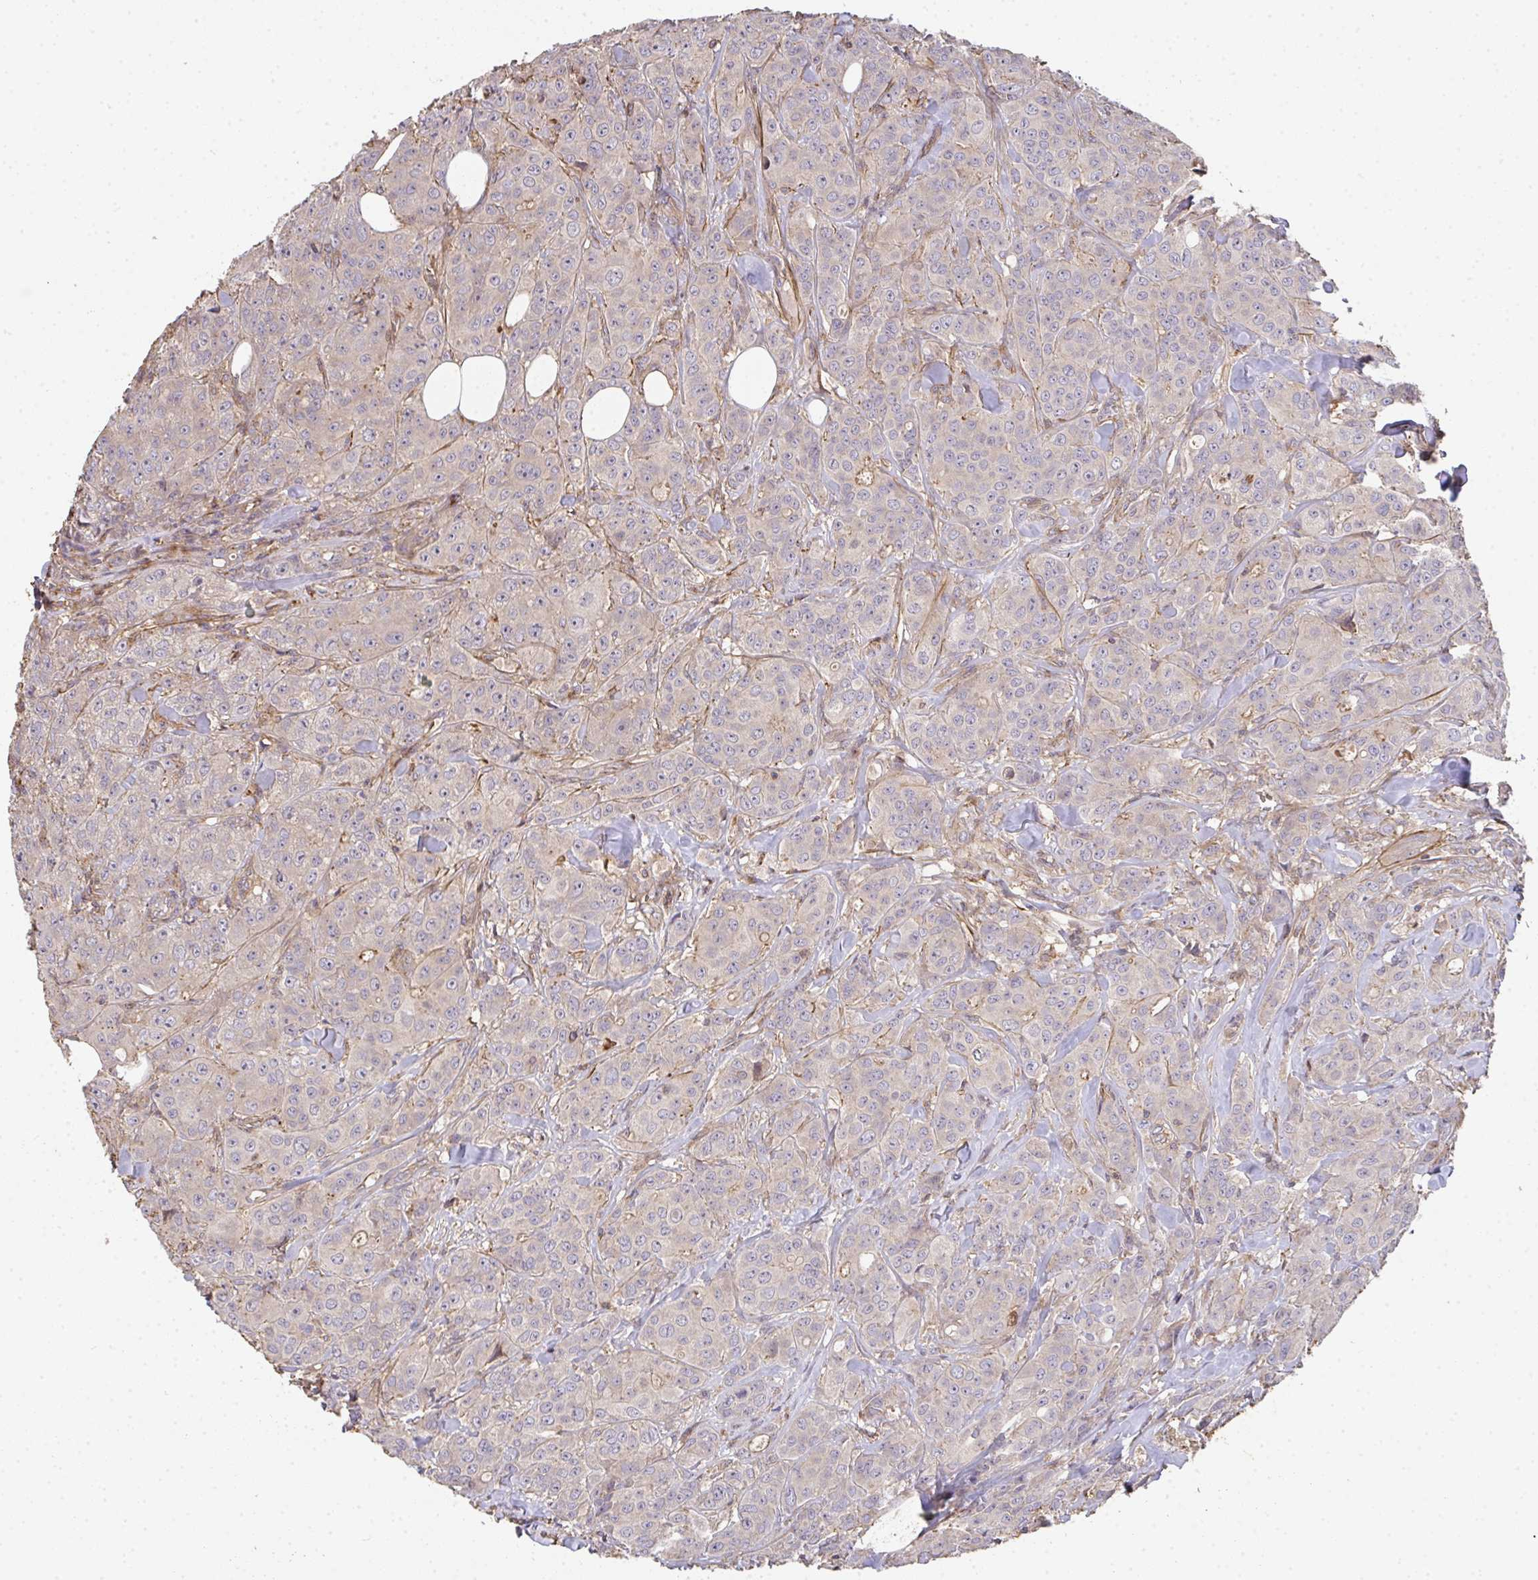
{"staining": {"intensity": "negative", "quantity": "none", "location": "none"}, "tissue": "breast cancer", "cell_type": "Tumor cells", "image_type": "cancer", "snomed": [{"axis": "morphology", "description": "Normal tissue, NOS"}, {"axis": "morphology", "description": "Duct carcinoma"}, {"axis": "topography", "description": "Breast"}], "caption": "There is no significant expression in tumor cells of infiltrating ductal carcinoma (breast).", "gene": "TNMD", "patient": {"sex": "female", "age": 43}}